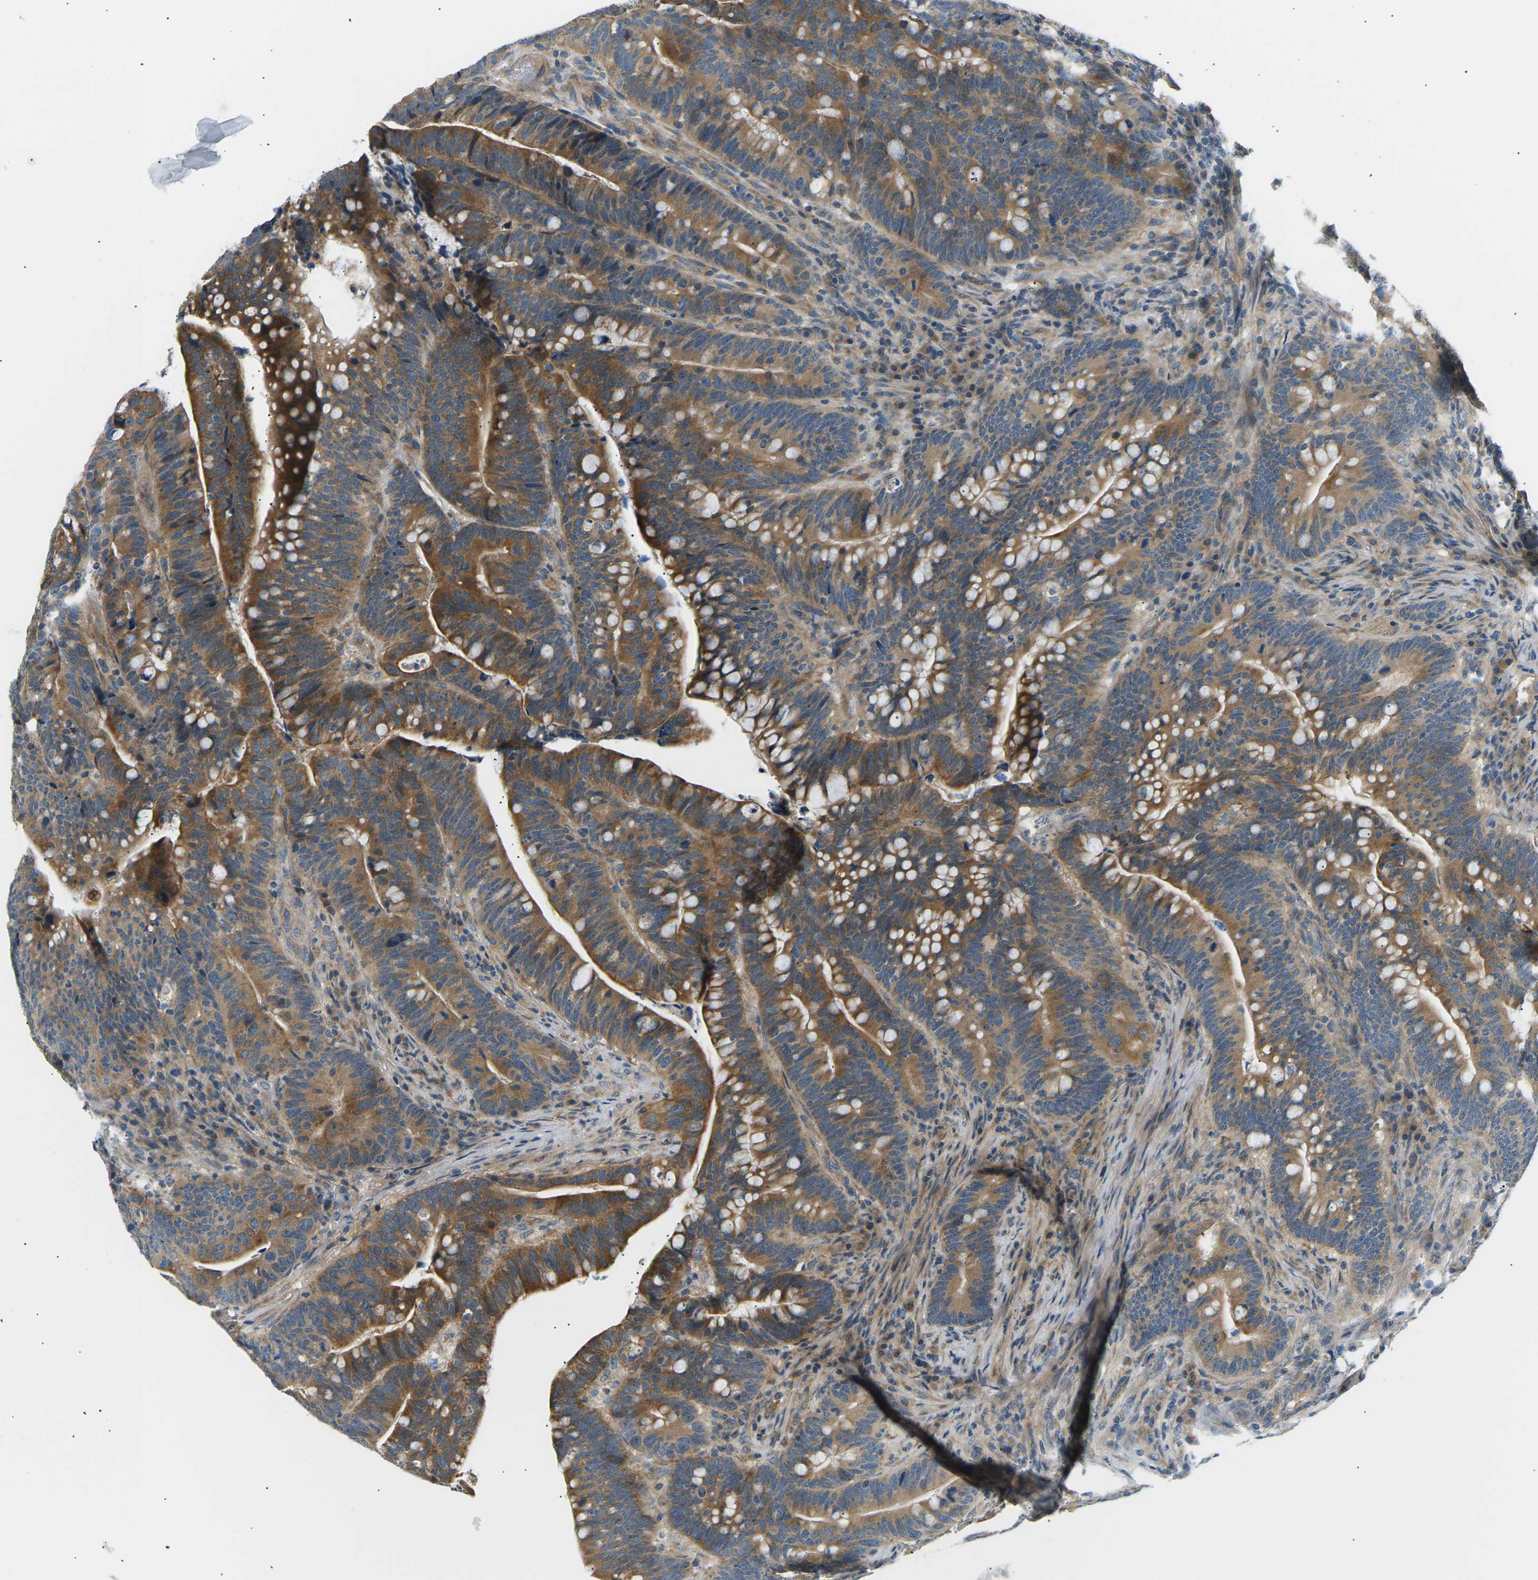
{"staining": {"intensity": "moderate", "quantity": ">75%", "location": "cytoplasmic/membranous"}, "tissue": "colorectal cancer", "cell_type": "Tumor cells", "image_type": "cancer", "snomed": [{"axis": "morphology", "description": "Normal tissue, NOS"}, {"axis": "morphology", "description": "Adenocarcinoma, NOS"}, {"axis": "topography", "description": "Colon"}], "caption": "High-magnification brightfield microscopy of colorectal adenocarcinoma stained with DAB (3,3'-diaminobenzidine) (brown) and counterstained with hematoxylin (blue). tumor cells exhibit moderate cytoplasmic/membranous positivity is appreciated in about>75% of cells.", "gene": "TBC1D8", "patient": {"sex": "female", "age": 66}}